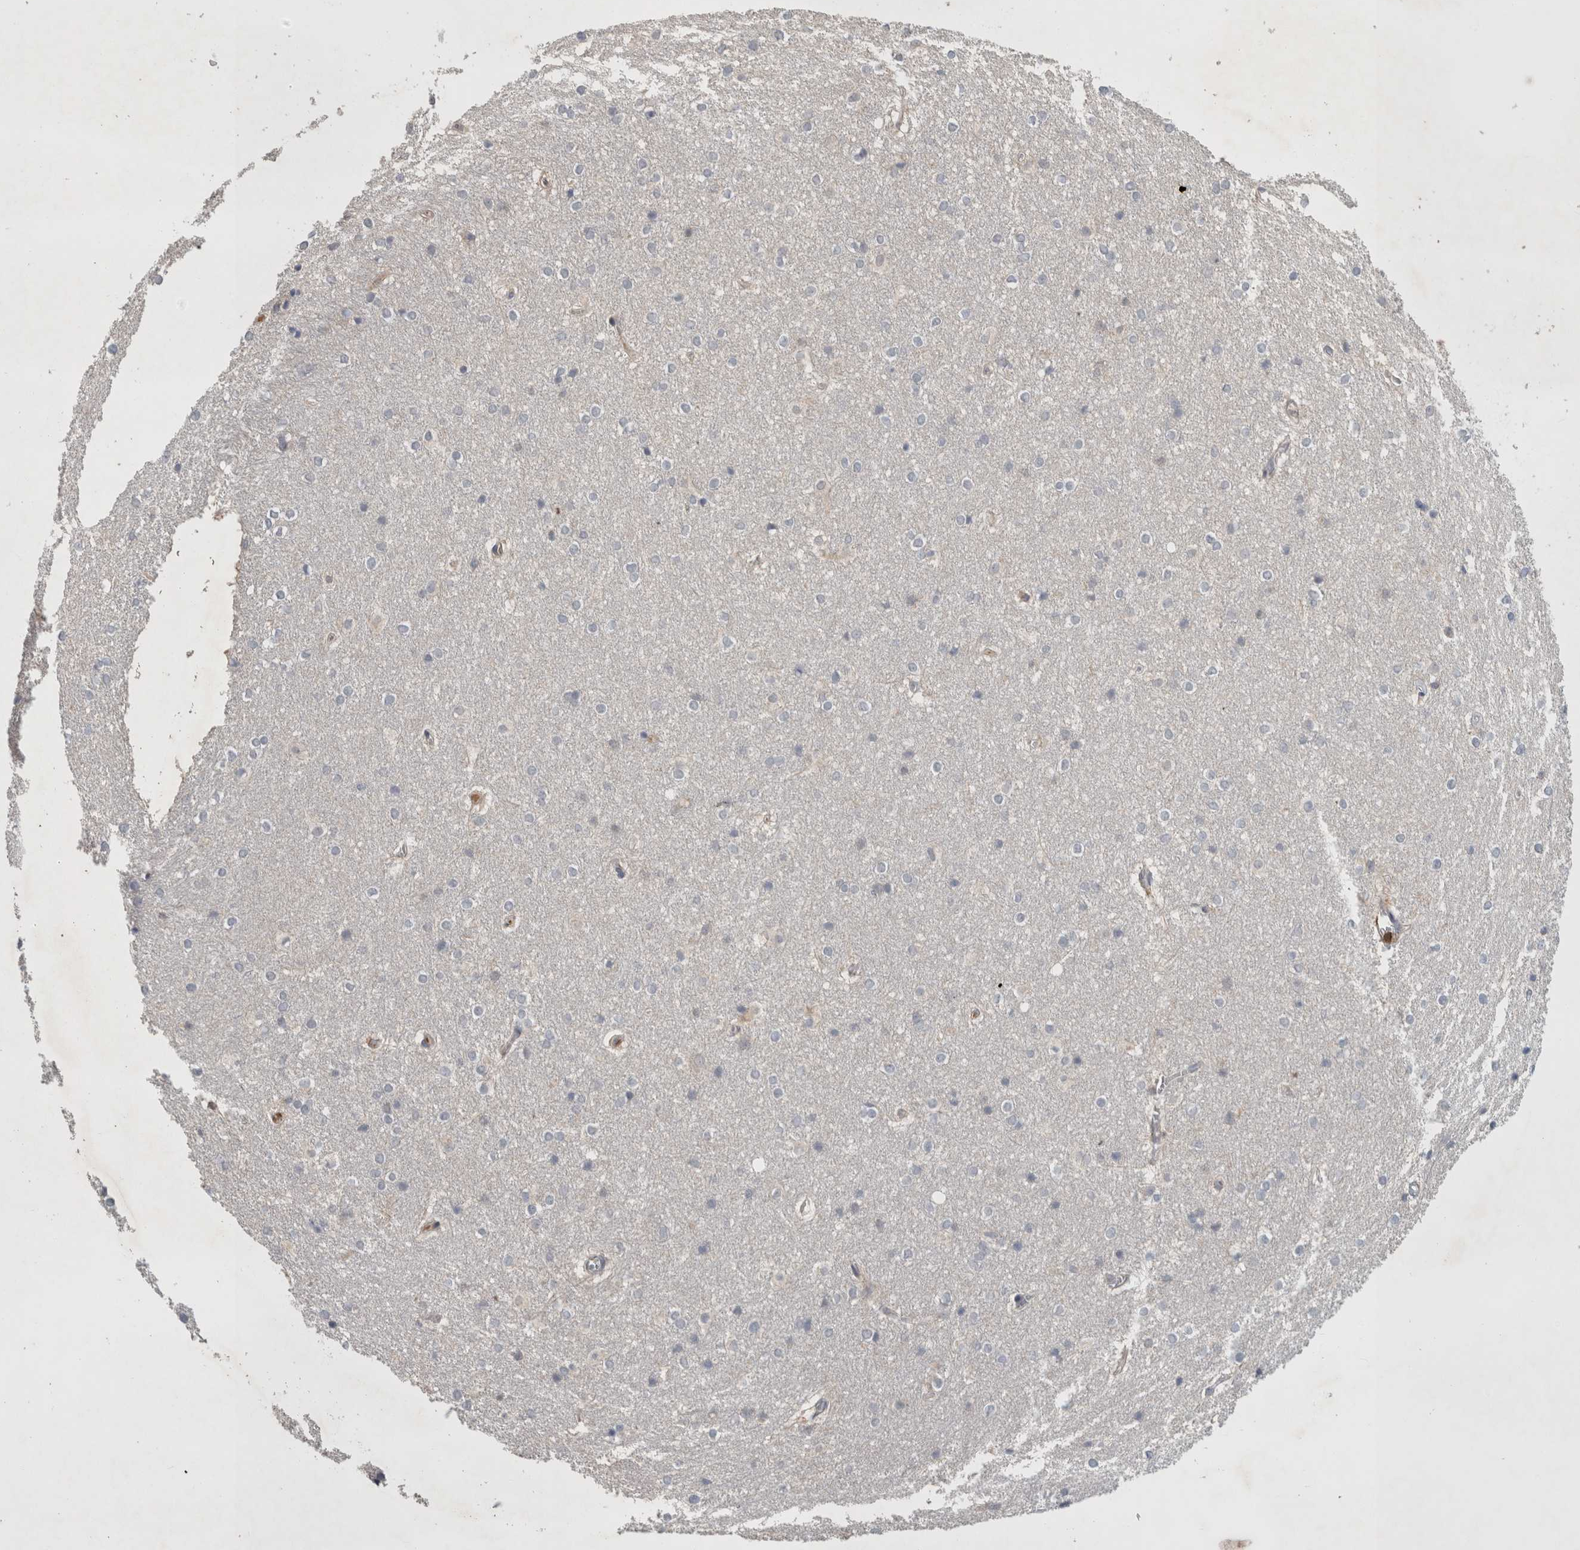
{"staining": {"intensity": "negative", "quantity": "none", "location": "none"}, "tissue": "caudate", "cell_type": "Glial cells", "image_type": "normal", "snomed": [{"axis": "morphology", "description": "Normal tissue, NOS"}, {"axis": "topography", "description": "Lateral ventricle wall"}], "caption": "Immunohistochemistry image of benign caudate: human caudate stained with DAB shows no significant protein positivity in glial cells.", "gene": "GFRA2", "patient": {"sex": "female", "age": 19}}